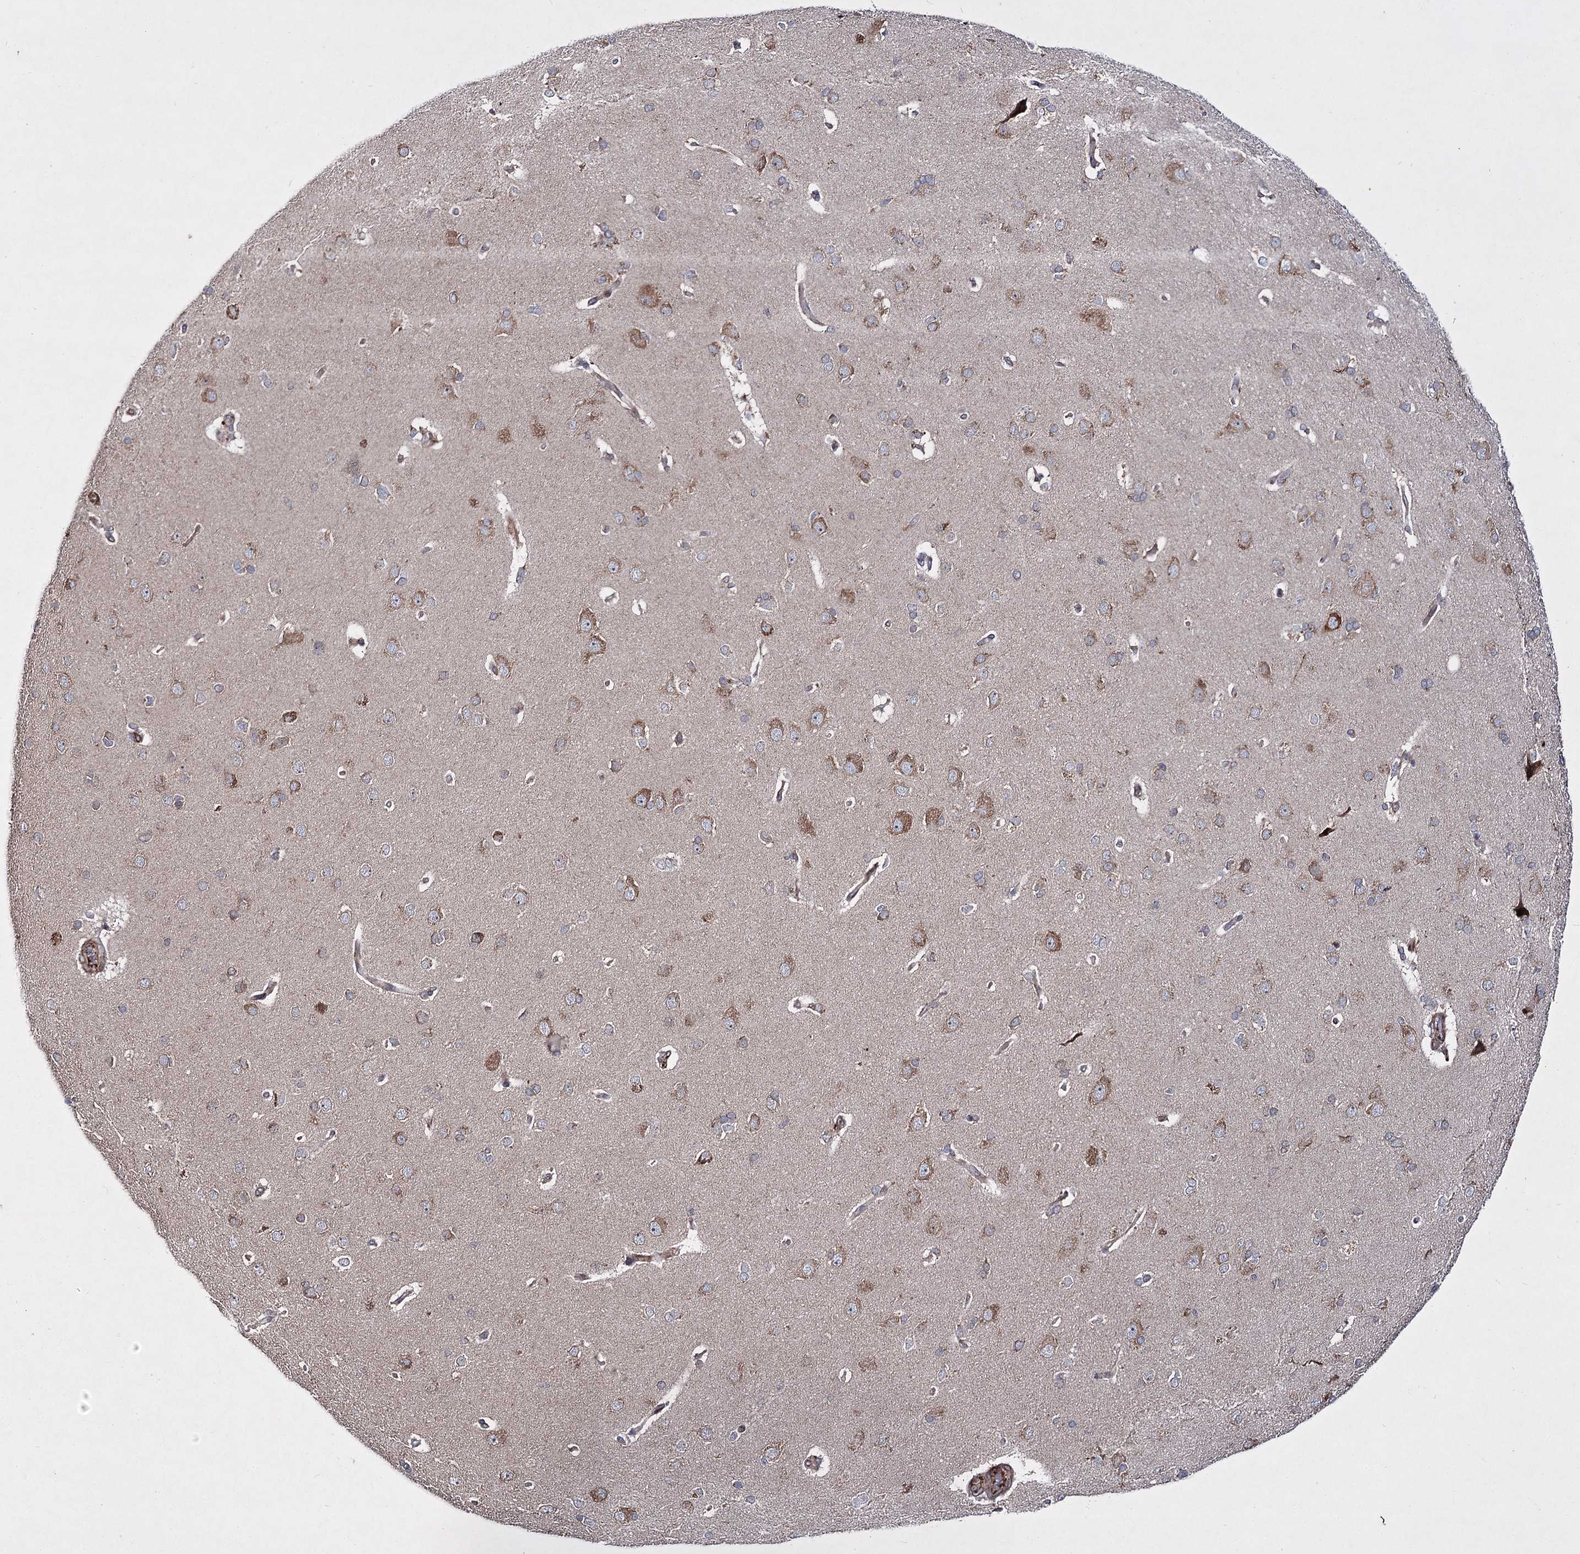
{"staining": {"intensity": "moderate", "quantity": "25%-75%", "location": "cytoplasmic/membranous"}, "tissue": "cerebral cortex", "cell_type": "Endothelial cells", "image_type": "normal", "snomed": [{"axis": "morphology", "description": "Normal tissue, NOS"}, {"axis": "topography", "description": "Cerebral cortex"}], "caption": "This histopathology image reveals immunohistochemistry staining of unremarkable cerebral cortex, with medium moderate cytoplasmic/membranous expression in approximately 25%-75% of endothelial cells.", "gene": "HECTD2", "patient": {"sex": "male", "age": 62}}